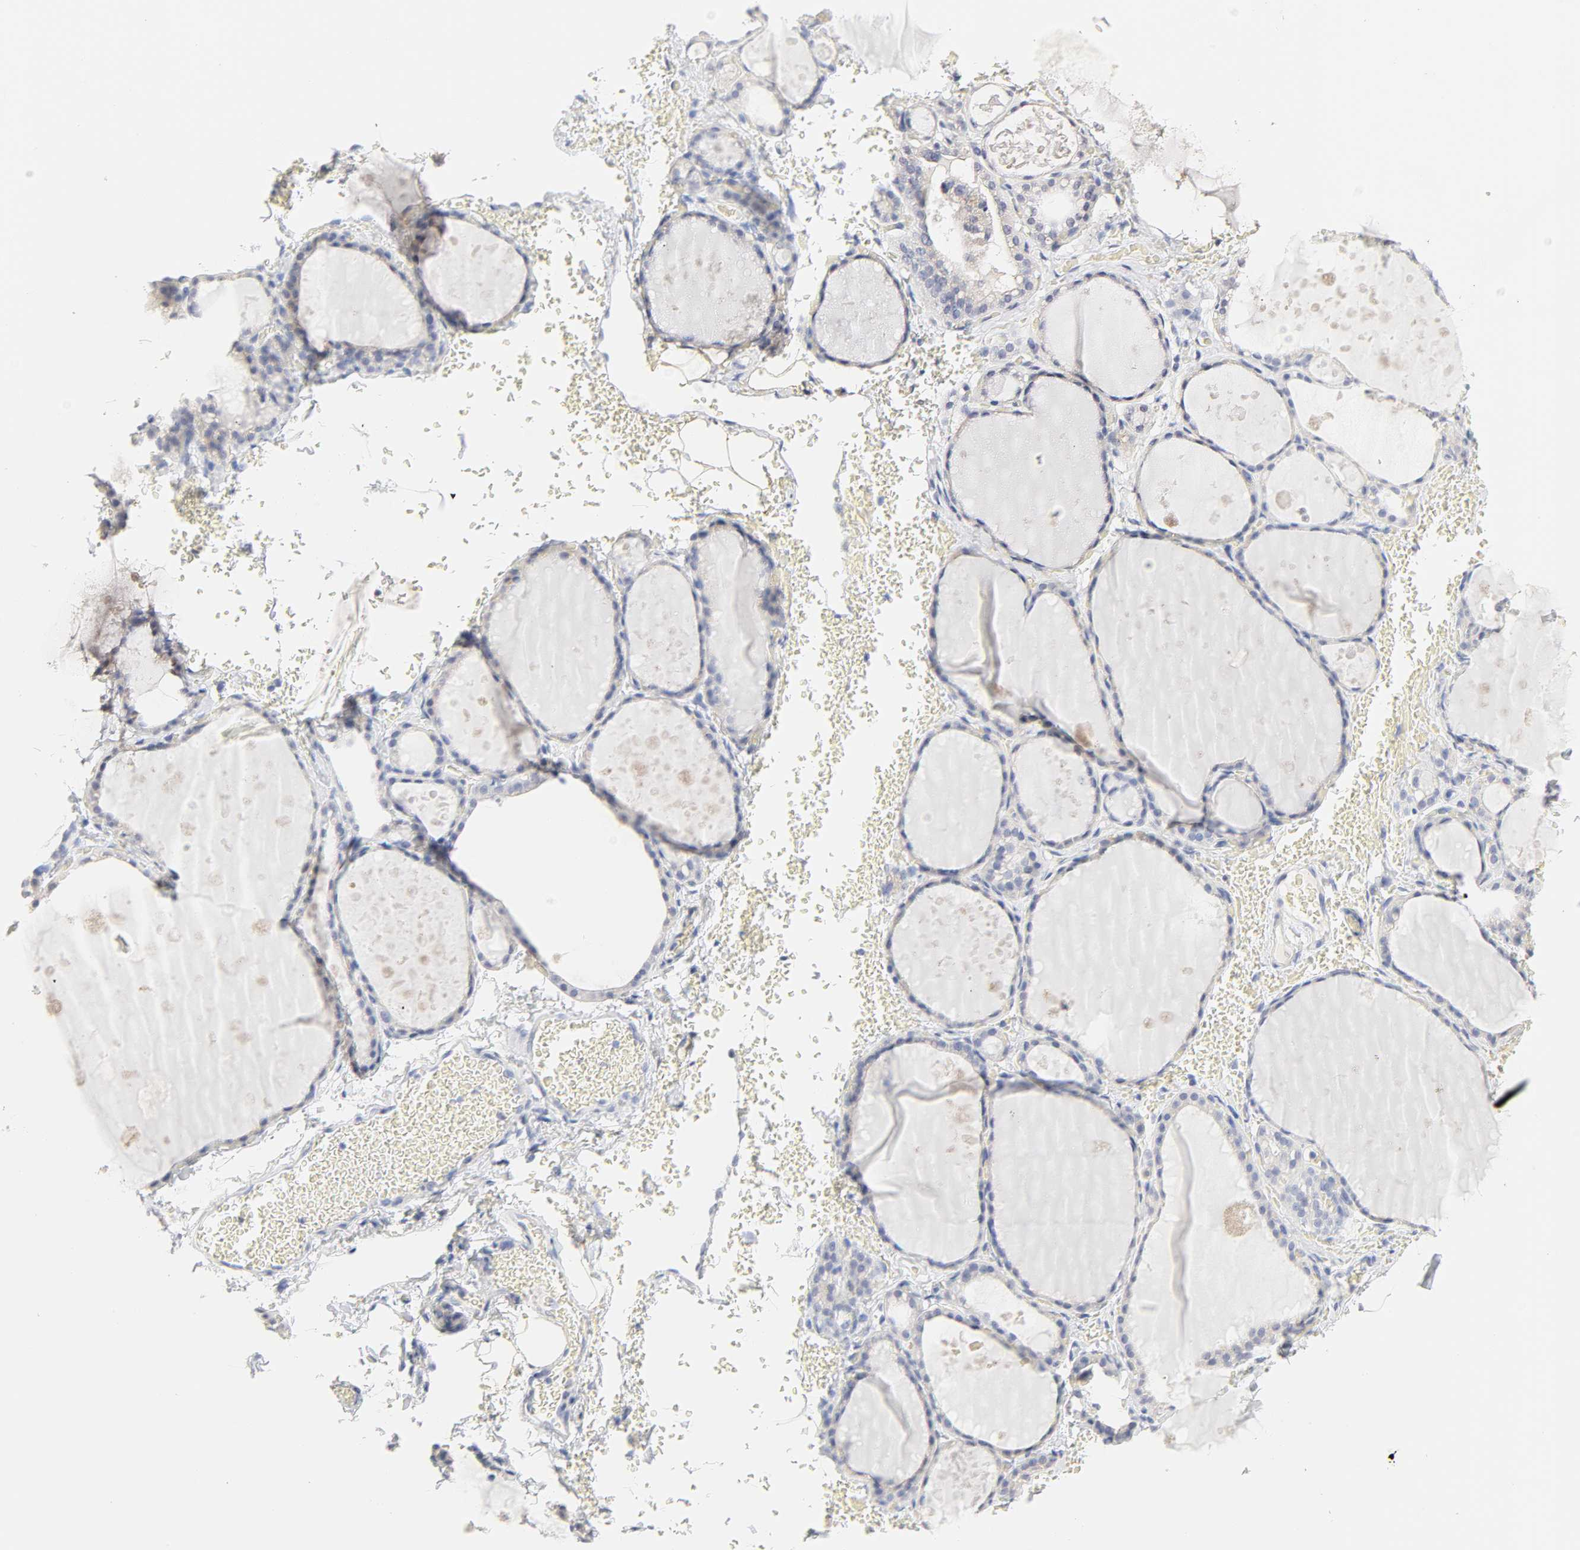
{"staining": {"intensity": "negative", "quantity": "none", "location": "none"}, "tissue": "thyroid gland", "cell_type": "Glandular cells", "image_type": "normal", "snomed": [{"axis": "morphology", "description": "Normal tissue, NOS"}, {"axis": "topography", "description": "Thyroid gland"}], "caption": "This is an immunohistochemistry (IHC) image of benign thyroid gland. There is no positivity in glandular cells.", "gene": "FCGBP", "patient": {"sex": "male", "age": 61}}